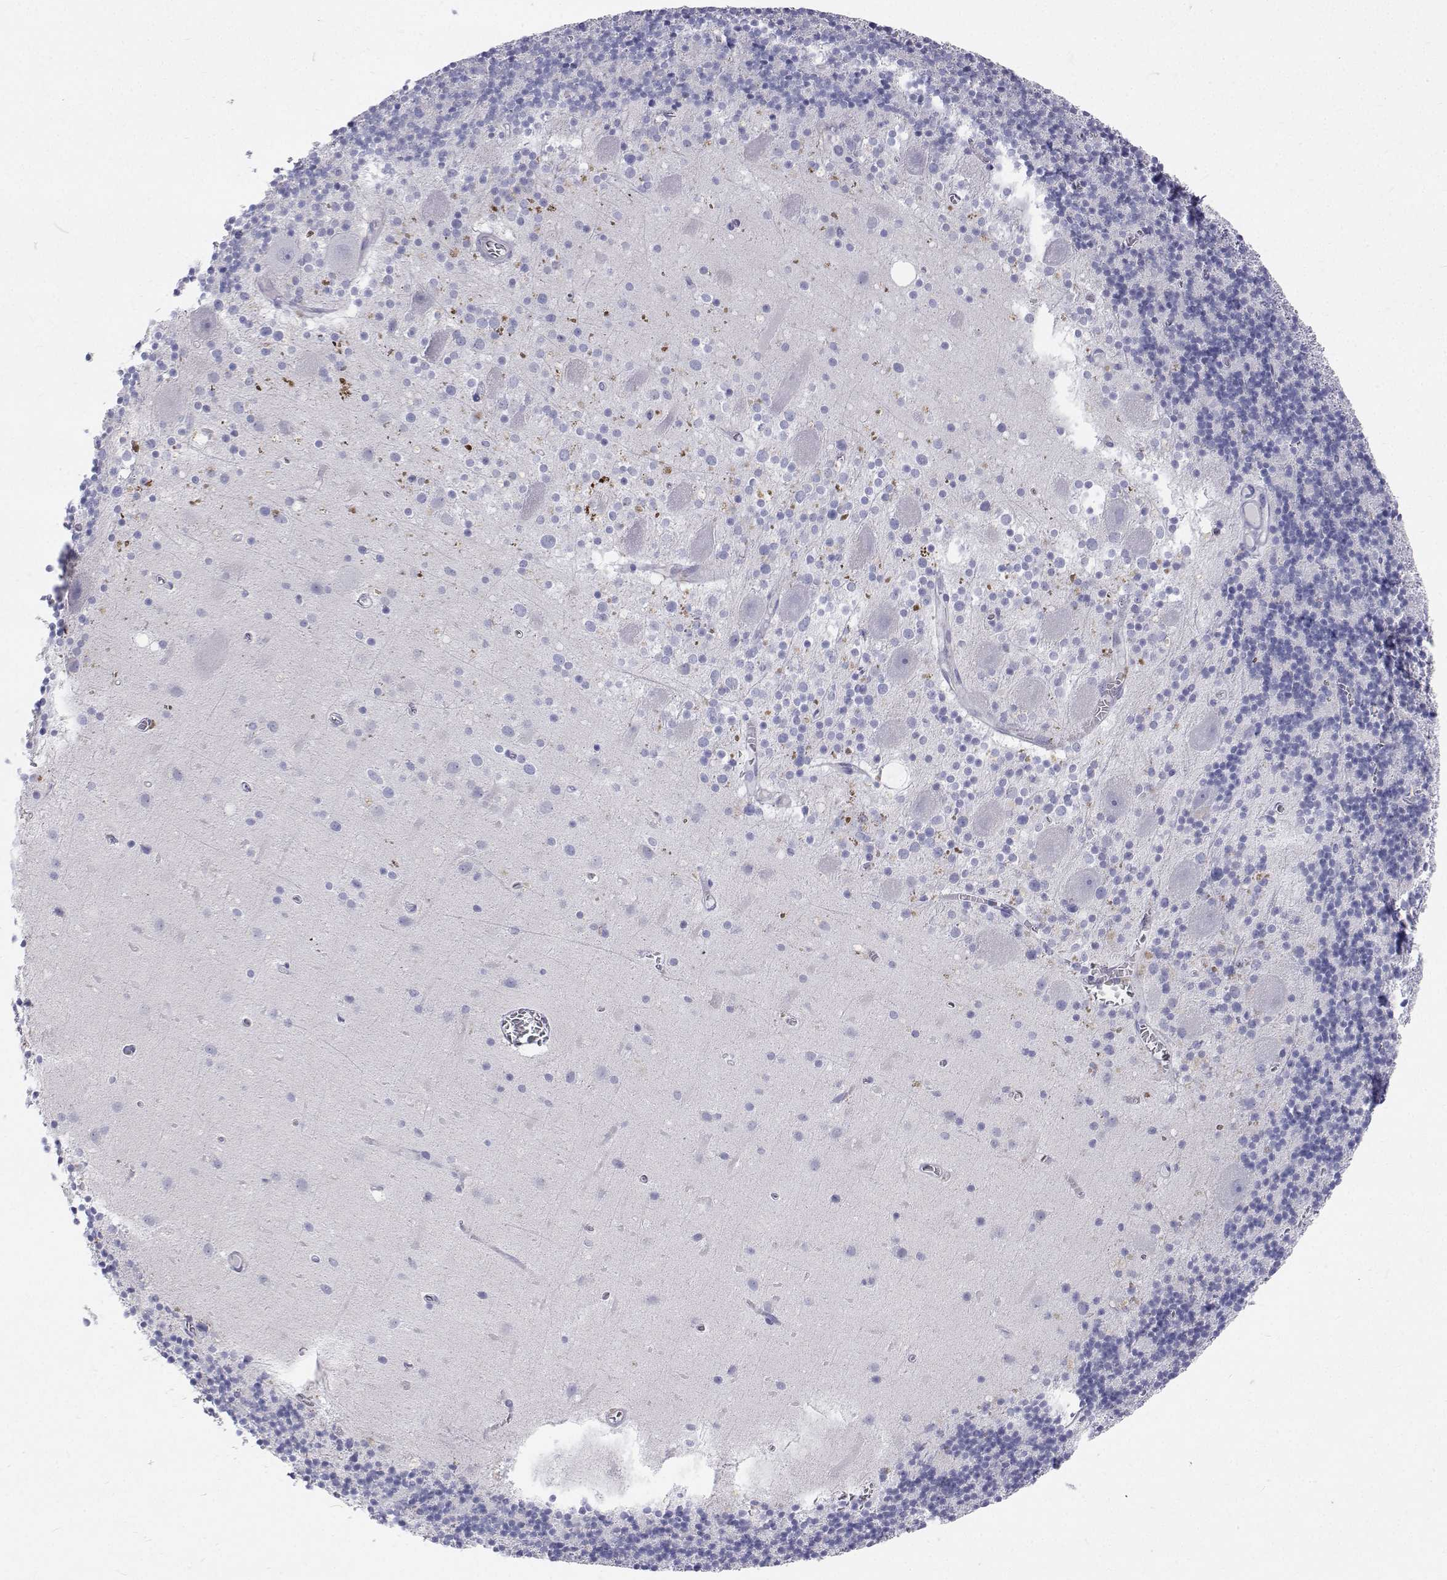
{"staining": {"intensity": "negative", "quantity": "none", "location": "none"}, "tissue": "cerebellum", "cell_type": "Cells in granular layer", "image_type": "normal", "snomed": [{"axis": "morphology", "description": "Normal tissue, NOS"}, {"axis": "topography", "description": "Cerebellum"}], "caption": "Protein analysis of unremarkable cerebellum reveals no significant staining in cells in granular layer. Nuclei are stained in blue.", "gene": "NCR2", "patient": {"sex": "male", "age": 70}}